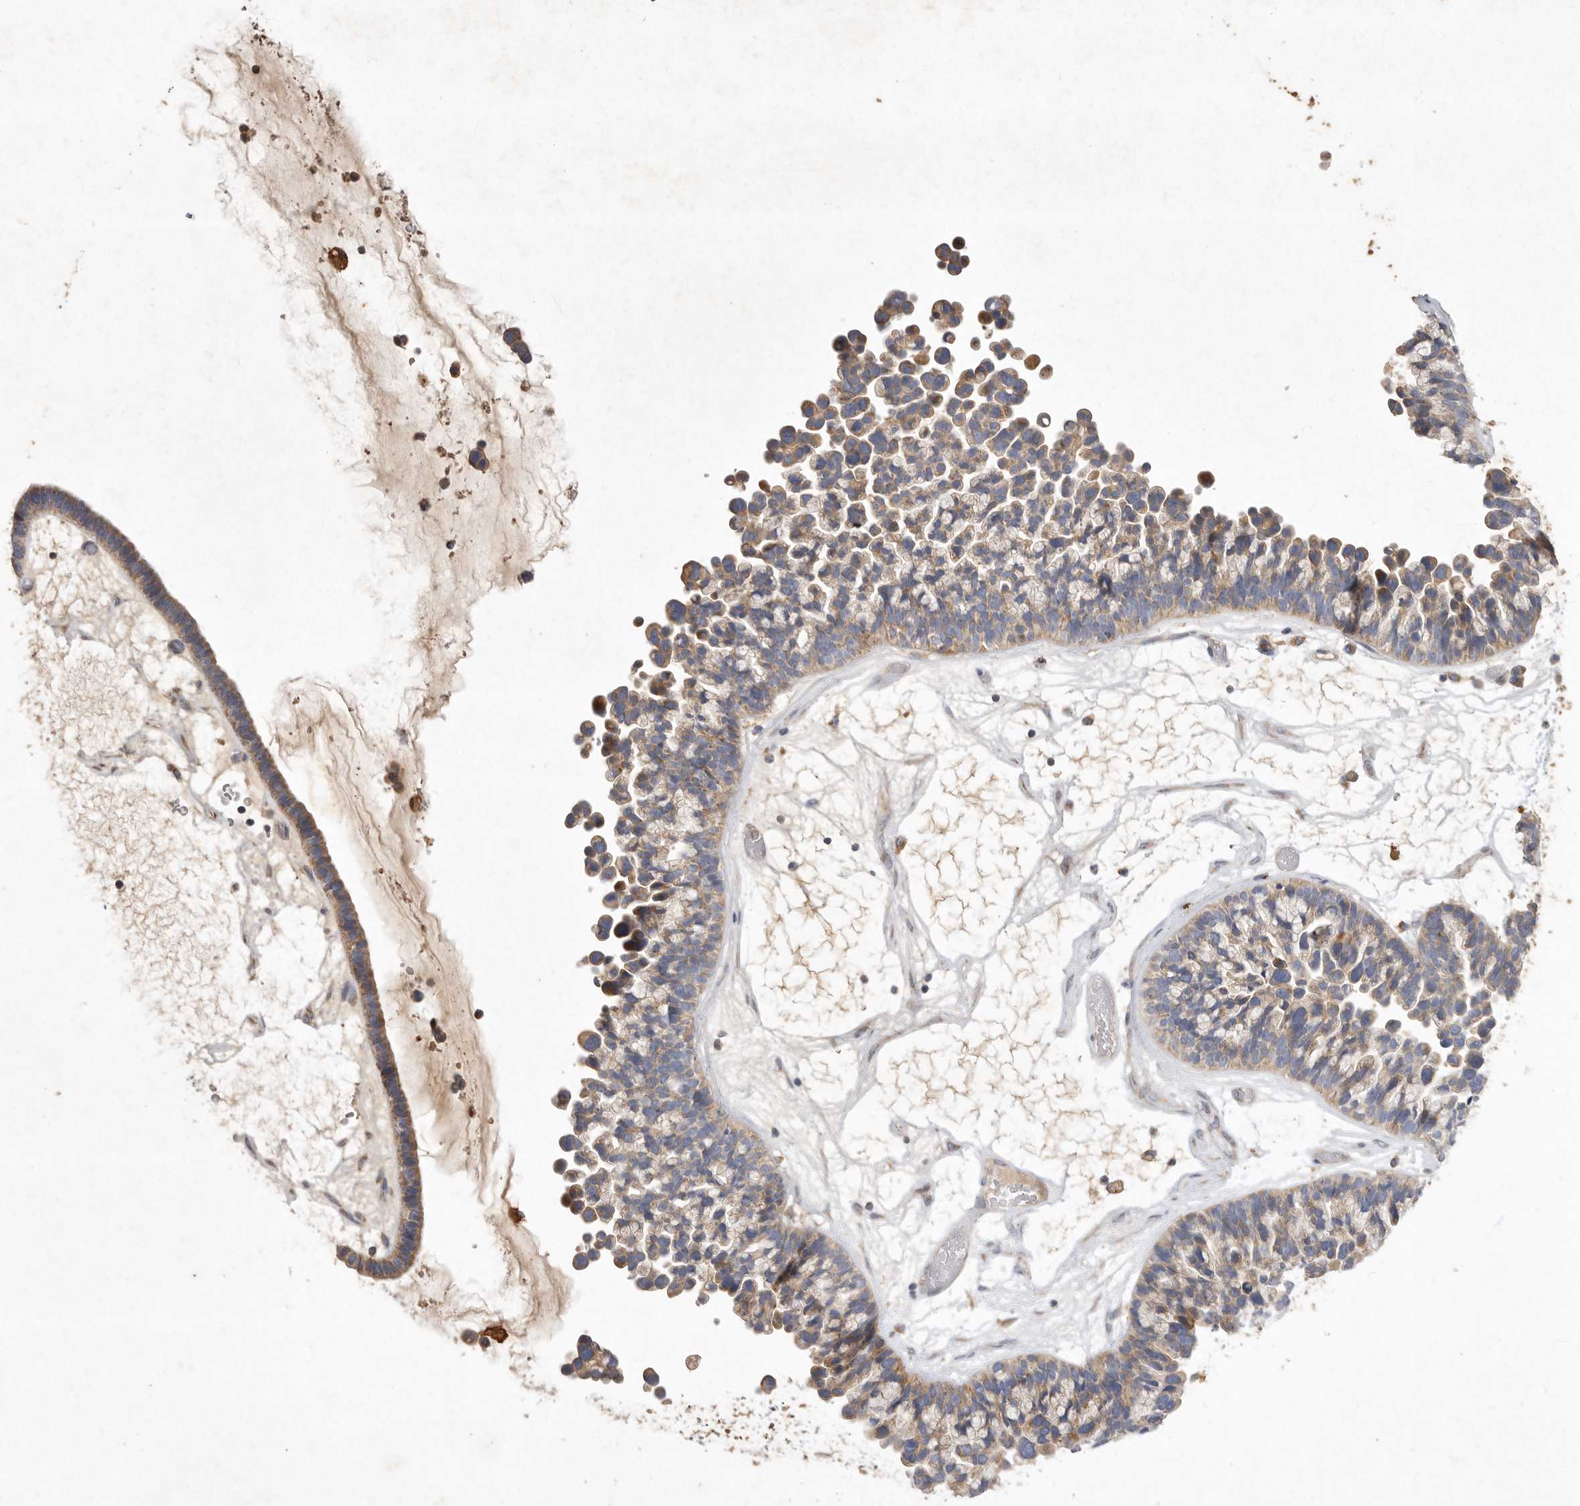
{"staining": {"intensity": "moderate", "quantity": ">75%", "location": "cytoplasmic/membranous"}, "tissue": "ovarian cancer", "cell_type": "Tumor cells", "image_type": "cancer", "snomed": [{"axis": "morphology", "description": "Cystadenocarcinoma, serous, NOS"}, {"axis": "topography", "description": "Ovary"}], "caption": "DAB (3,3'-diaminobenzidine) immunohistochemical staining of ovarian serous cystadenocarcinoma displays moderate cytoplasmic/membranous protein positivity in about >75% of tumor cells.", "gene": "MRPL41", "patient": {"sex": "female", "age": 56}}